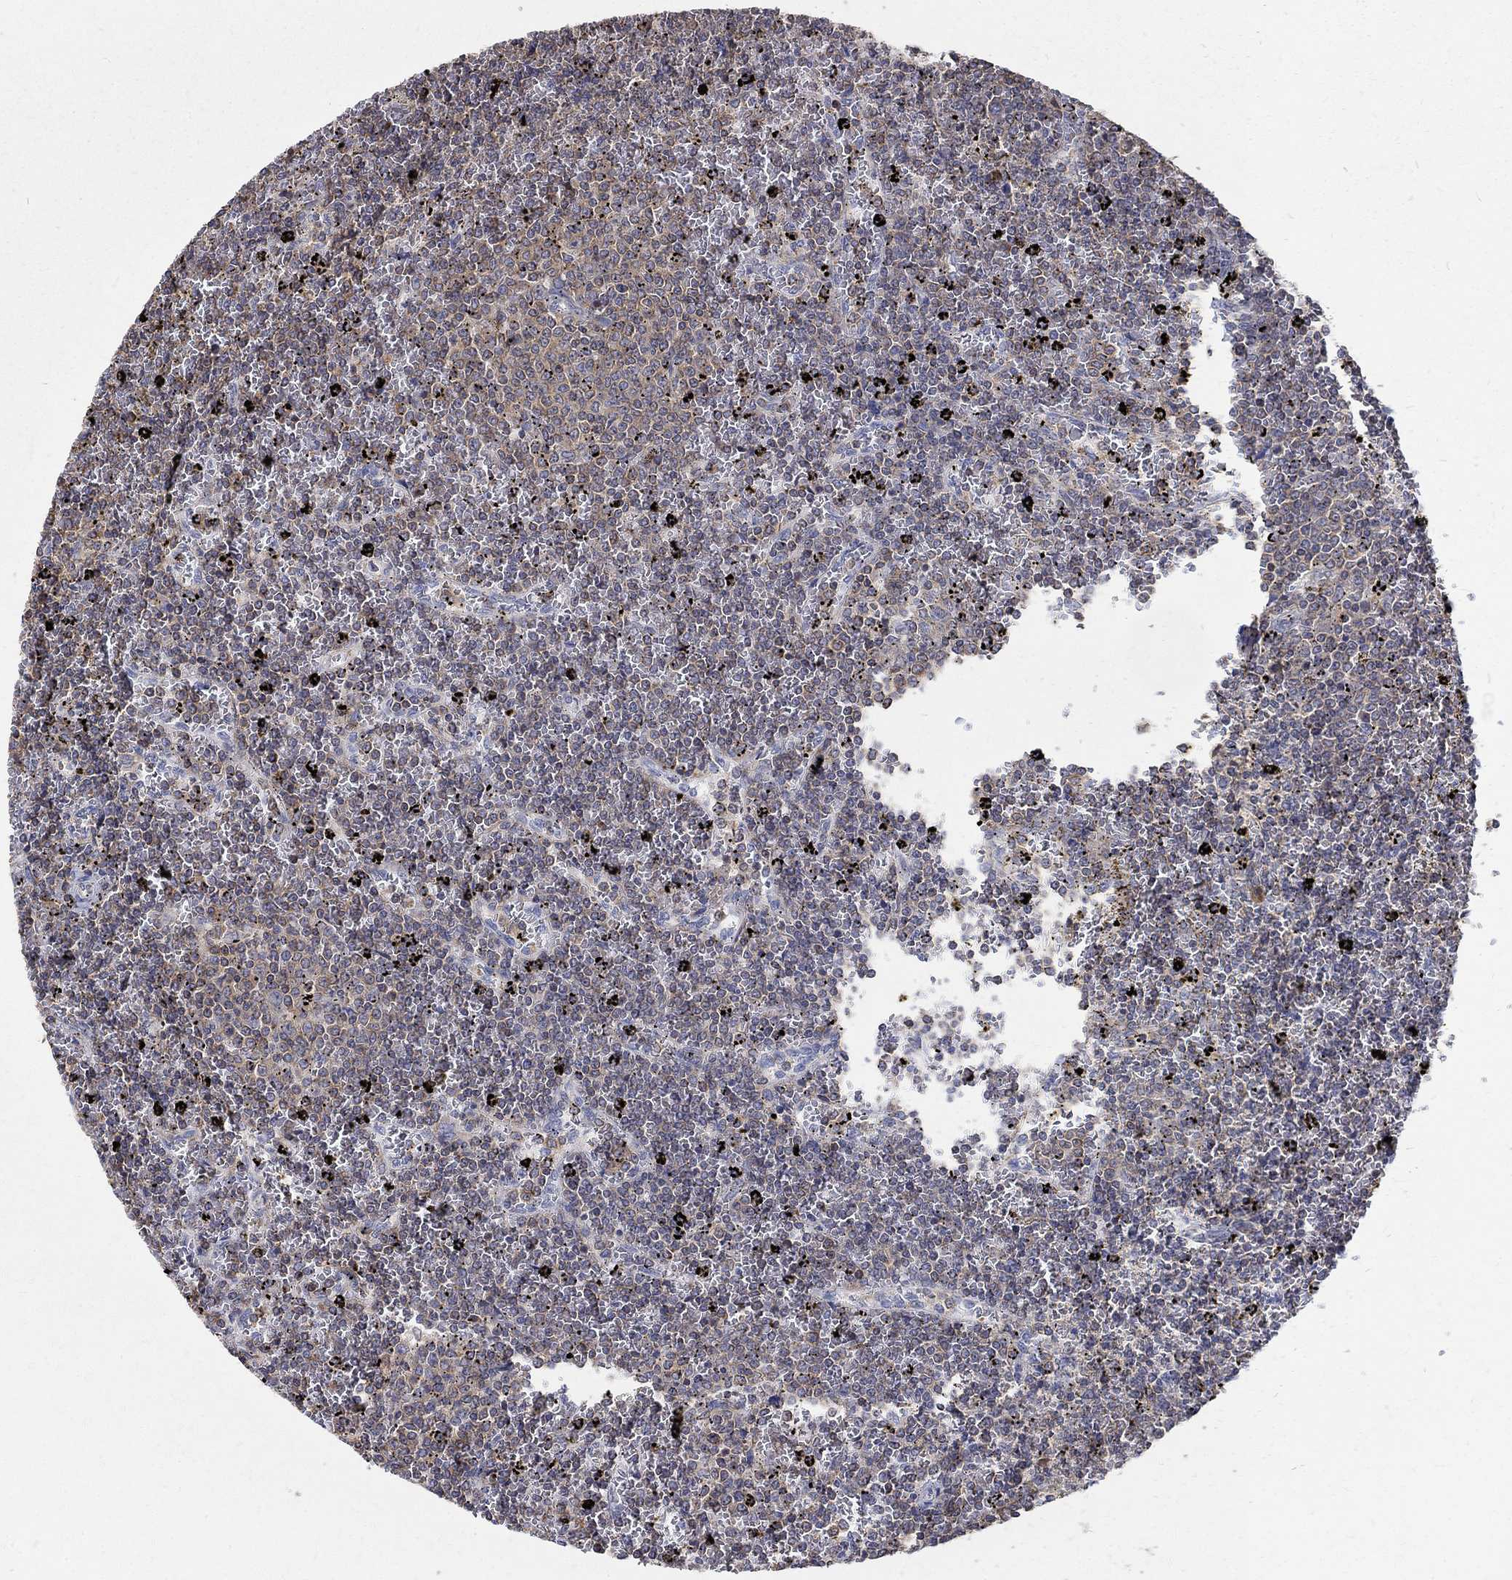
{"staining": {"intensity": "negative", "quantity": "none", "location": "none"}, "tissue": "lymphoma", "cell_type": "Tumor cells", "image_type": "cancer", "snomed": [{"axis": "morphology", "description": "Malignant lymphoma, non-Hodgkin's type, Low grade"}, {"axis": "topography", "description": "Spleen"}], "caption": "Tumor cells show no significant expression in lymphoma.", "gene": "AGAP2", "patient": {"sex": "female", "age": 77}}